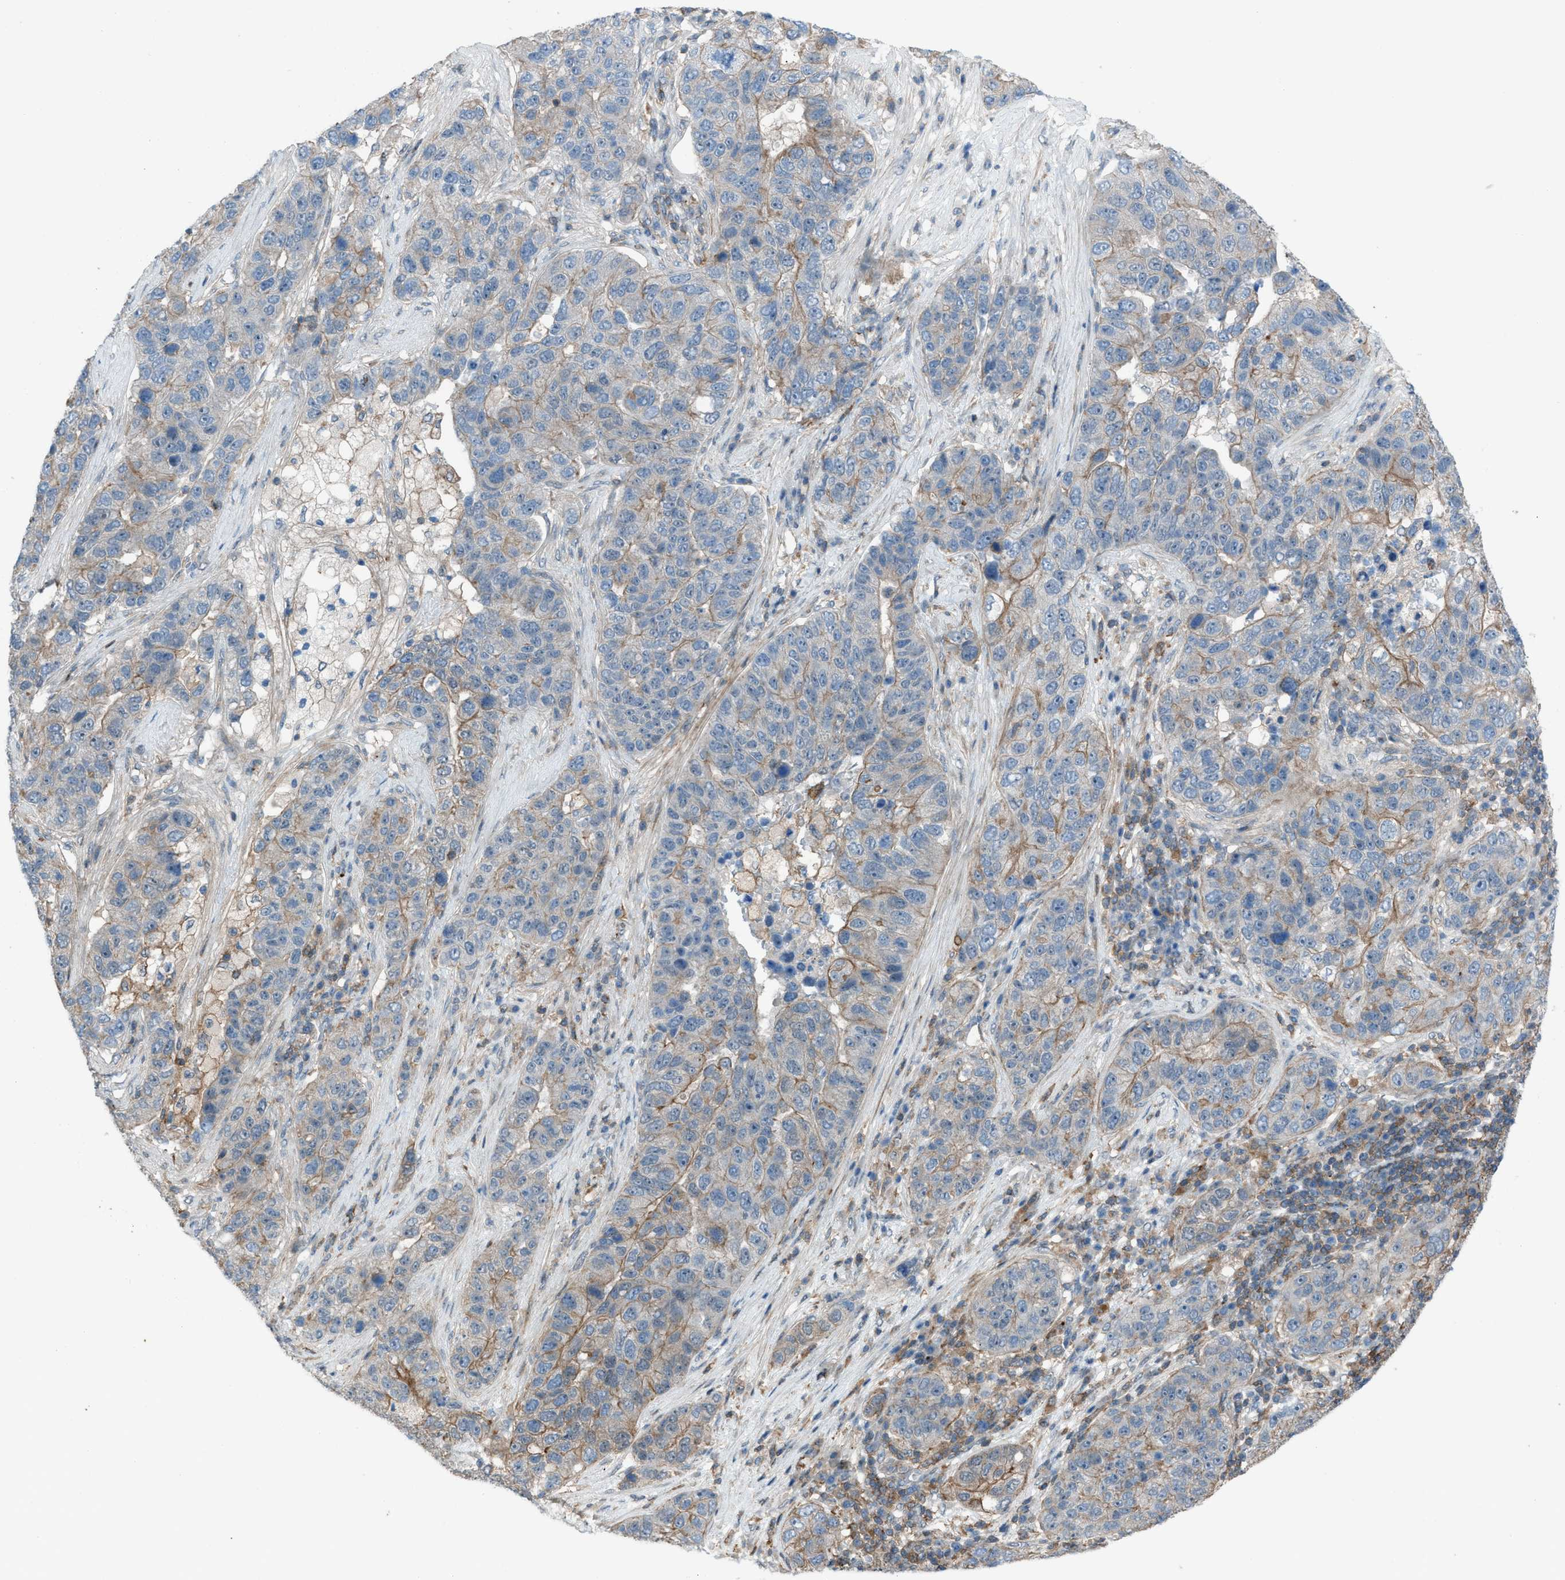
{"staining": {"intensity": "moderate", "quantity": "<25%", "location": "cytoplasmic/membranous"}, "tissue": "pancreatic cancer", "cell_type": "Tumor cells", "image_type": "cancer", "snomed": [{"axis": "morphology", "description": "Adenocarcinoma, NOS"}, {"axis": "topography", "description": "Pancreas"}], "caption": "Moderate cytoplasmic/membranous expression for a protein is appreciated in approximately <25% of tumor cells of pancreatic cancer using immunohistochemistry (IHC).", "gene": "DYRK1A", "patient": {"sex": "female", "age": 61}}